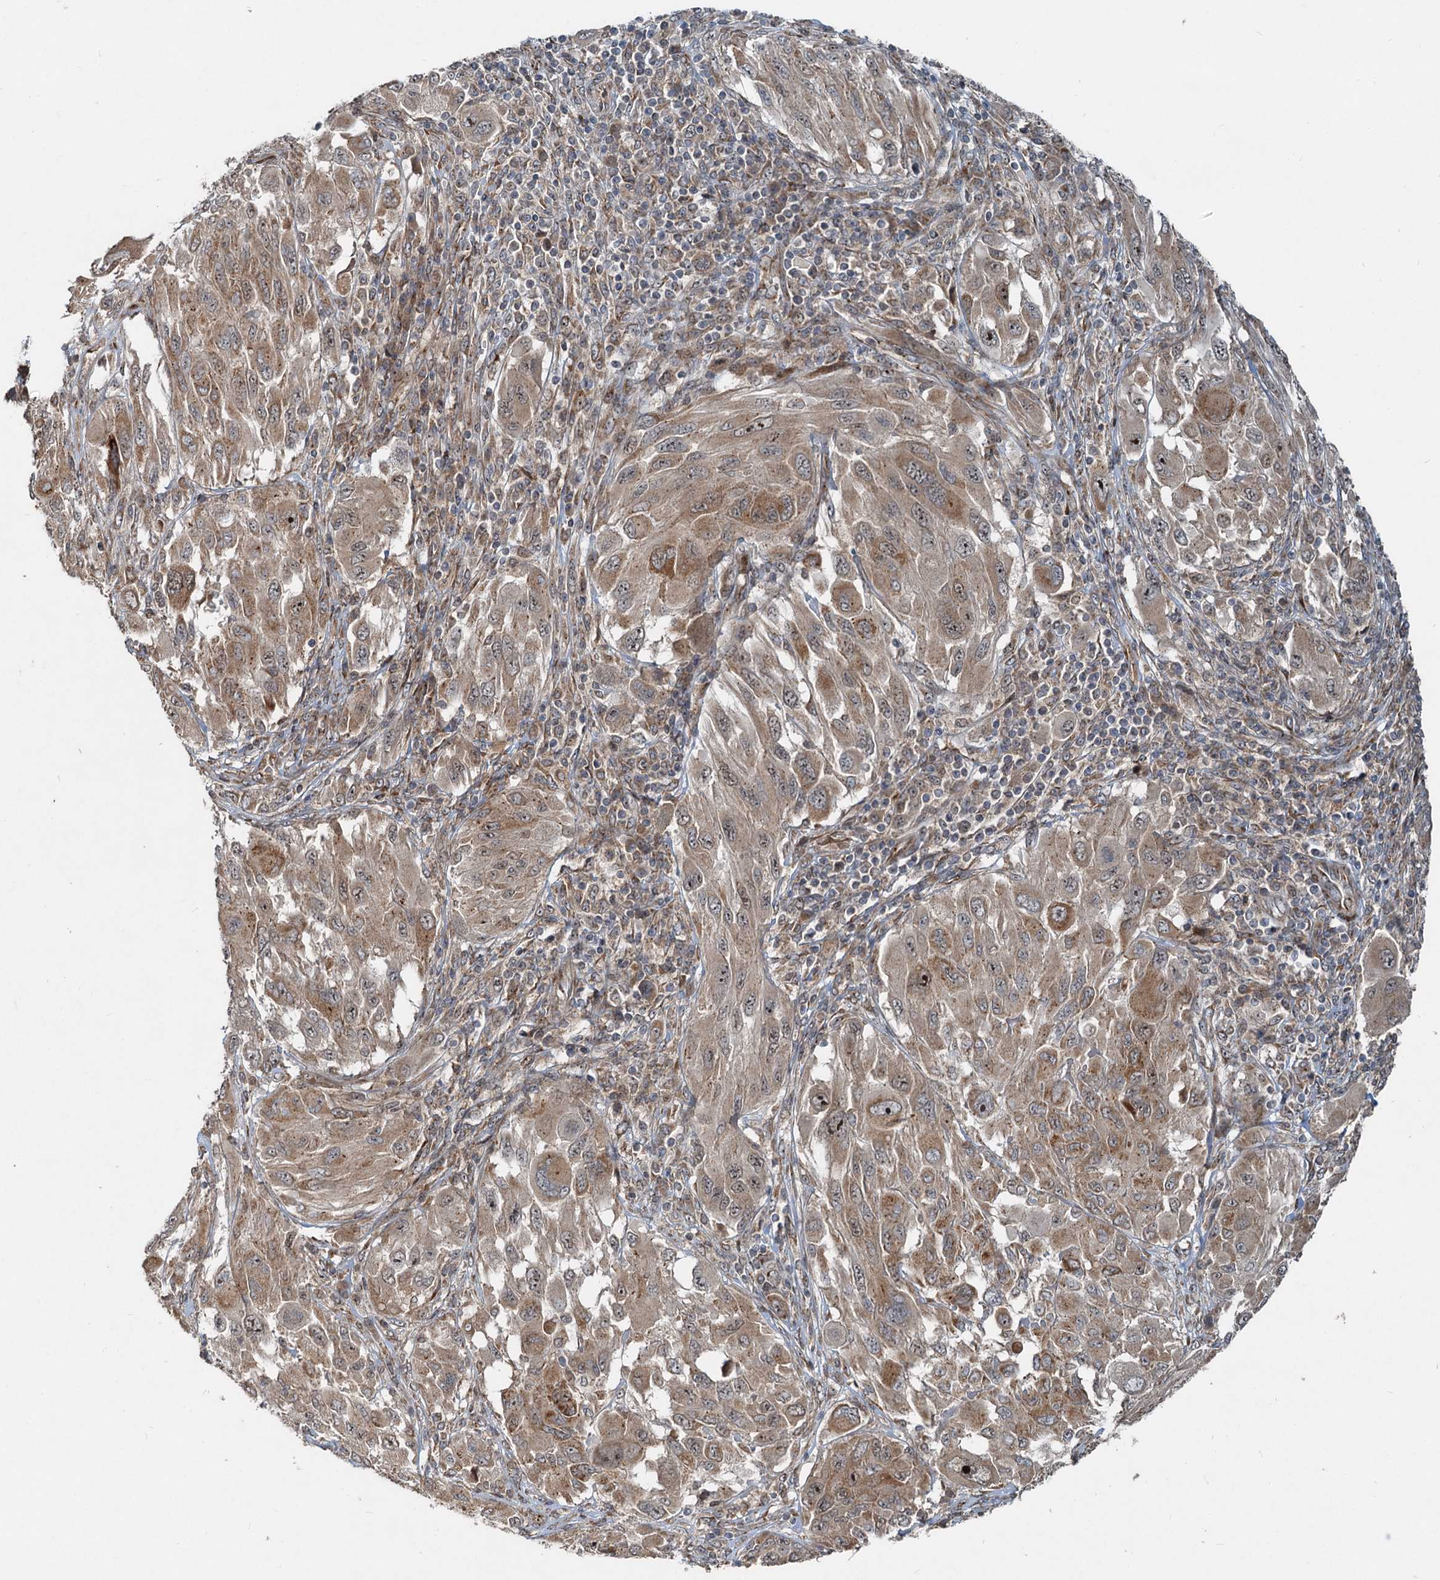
{"staining": {"intensity": "moderate", "quantity": ">75%", "location": "cytoplasmic/membranous"}, "tissue": "melanoma", "cell_type": "Tumor cells", "image_type": "cancer", "snomed": [{"axis": "morphology", "description": "Malignant melanoma, NOS"}, {"axis": "topography", "description": "Skin"}], "caption": "There is medium levels of moderate cytoplasmic/membranous staining in tumor cells of melanoma, as demonstrated by immunohistochemical staining (brown color).", "gene": "CEP68", "patient": {"sex": "female", "age": 91}}